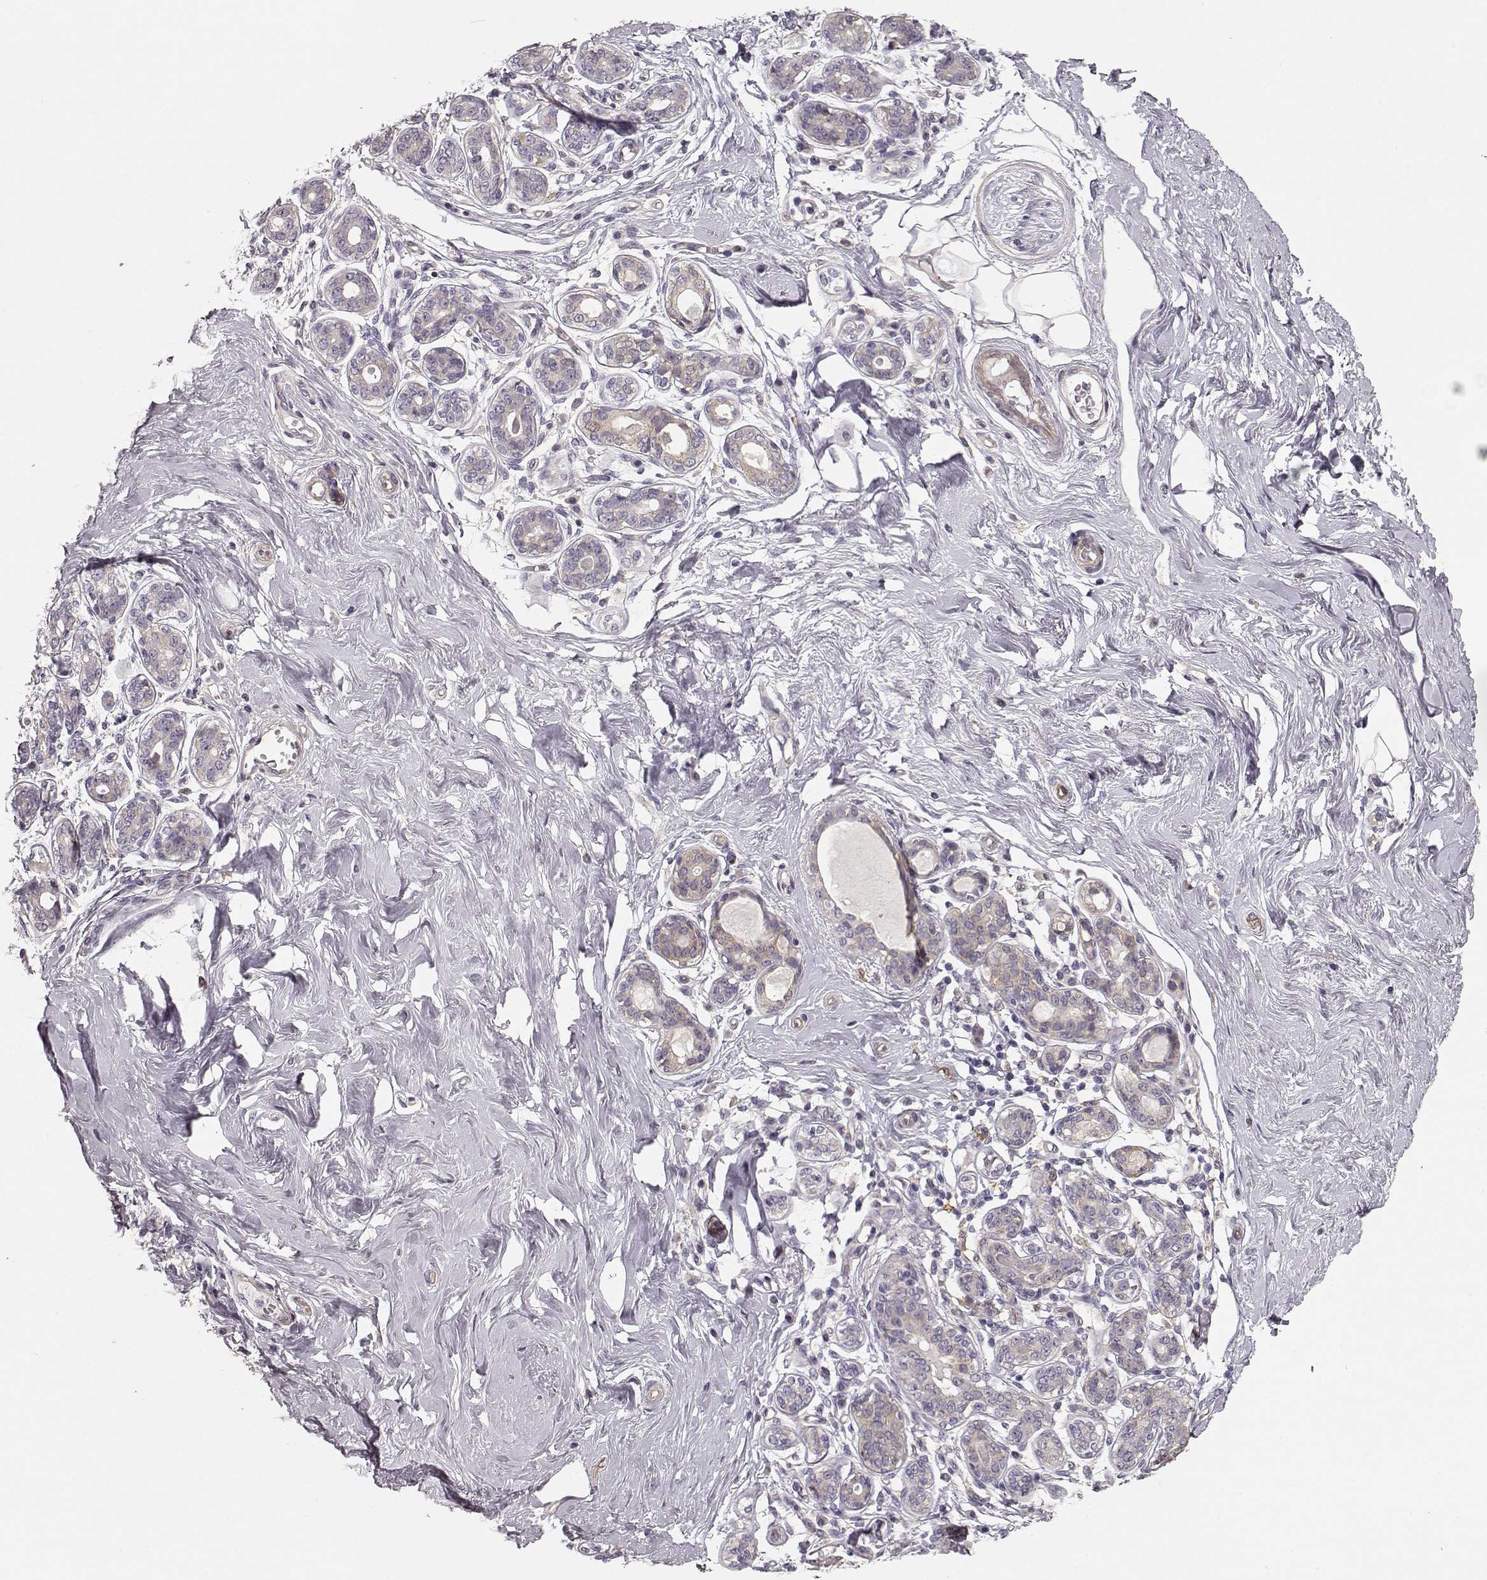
{"staining": {"intensity": "negative", "quantity": "none", "location": "none"}, "tissue": "breast", "cell_type": "Adipocytes", "image_type": "normal", "snomed": [{"axis": "morphology", "description": "Normal tissue, NOS"}, {"axis": "topography", "description": "Skin"}, {"axis": "topography", "description": "Breast"}], "caption": "Immunohistochemistry (IHC) photomicrograph of normal human breast stained for a protein (brown), which demonstrates no staining in adipocytes.", "gene": "GPR50", "patient": {"sex": "female", "age": 43}}